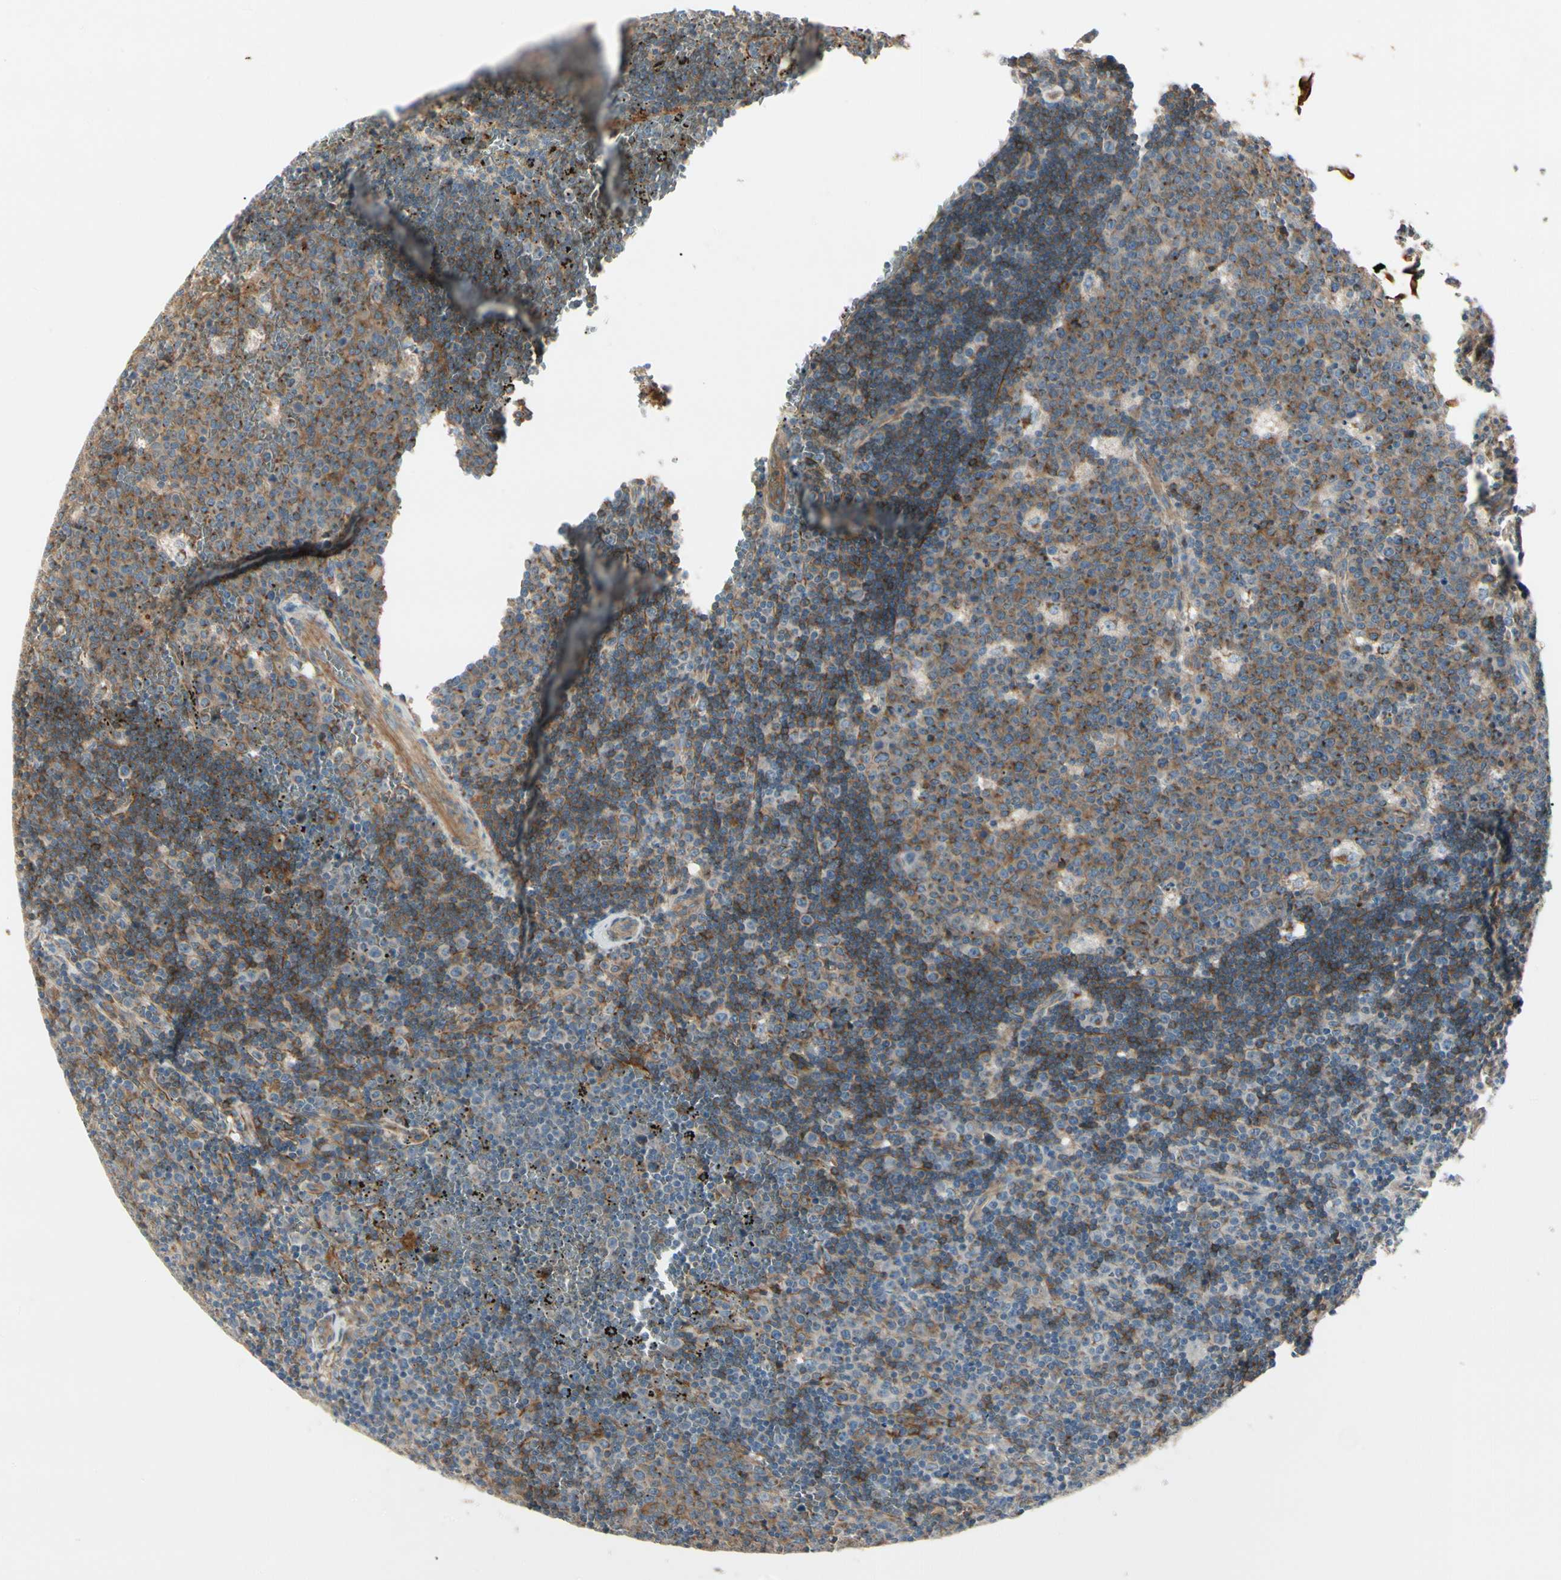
{"staining": {"intensity": "moderate", "quantity": ">75%", "location": "cytoplasmic/membranous"}, "tissue": "lymph node", "cell_type": "Germinal center cells", "image_type": "normal", "snomed": [{"axis": "morphology", "description": "Normal tissue, NOS"}, {"axis": "topography", "description": "Lymph node"}, {"axis": "topography", "description": "Salivary gland"}], "caption": "IHC micrograph of normal lymph node stained for a protein (brown), which reveals medium levels of moderate cytoplasmic/membranous staining in approximately >75% of germinal center cells.", "gene": "ABCA3", "patient": {"sex": "male", "age": 8}}